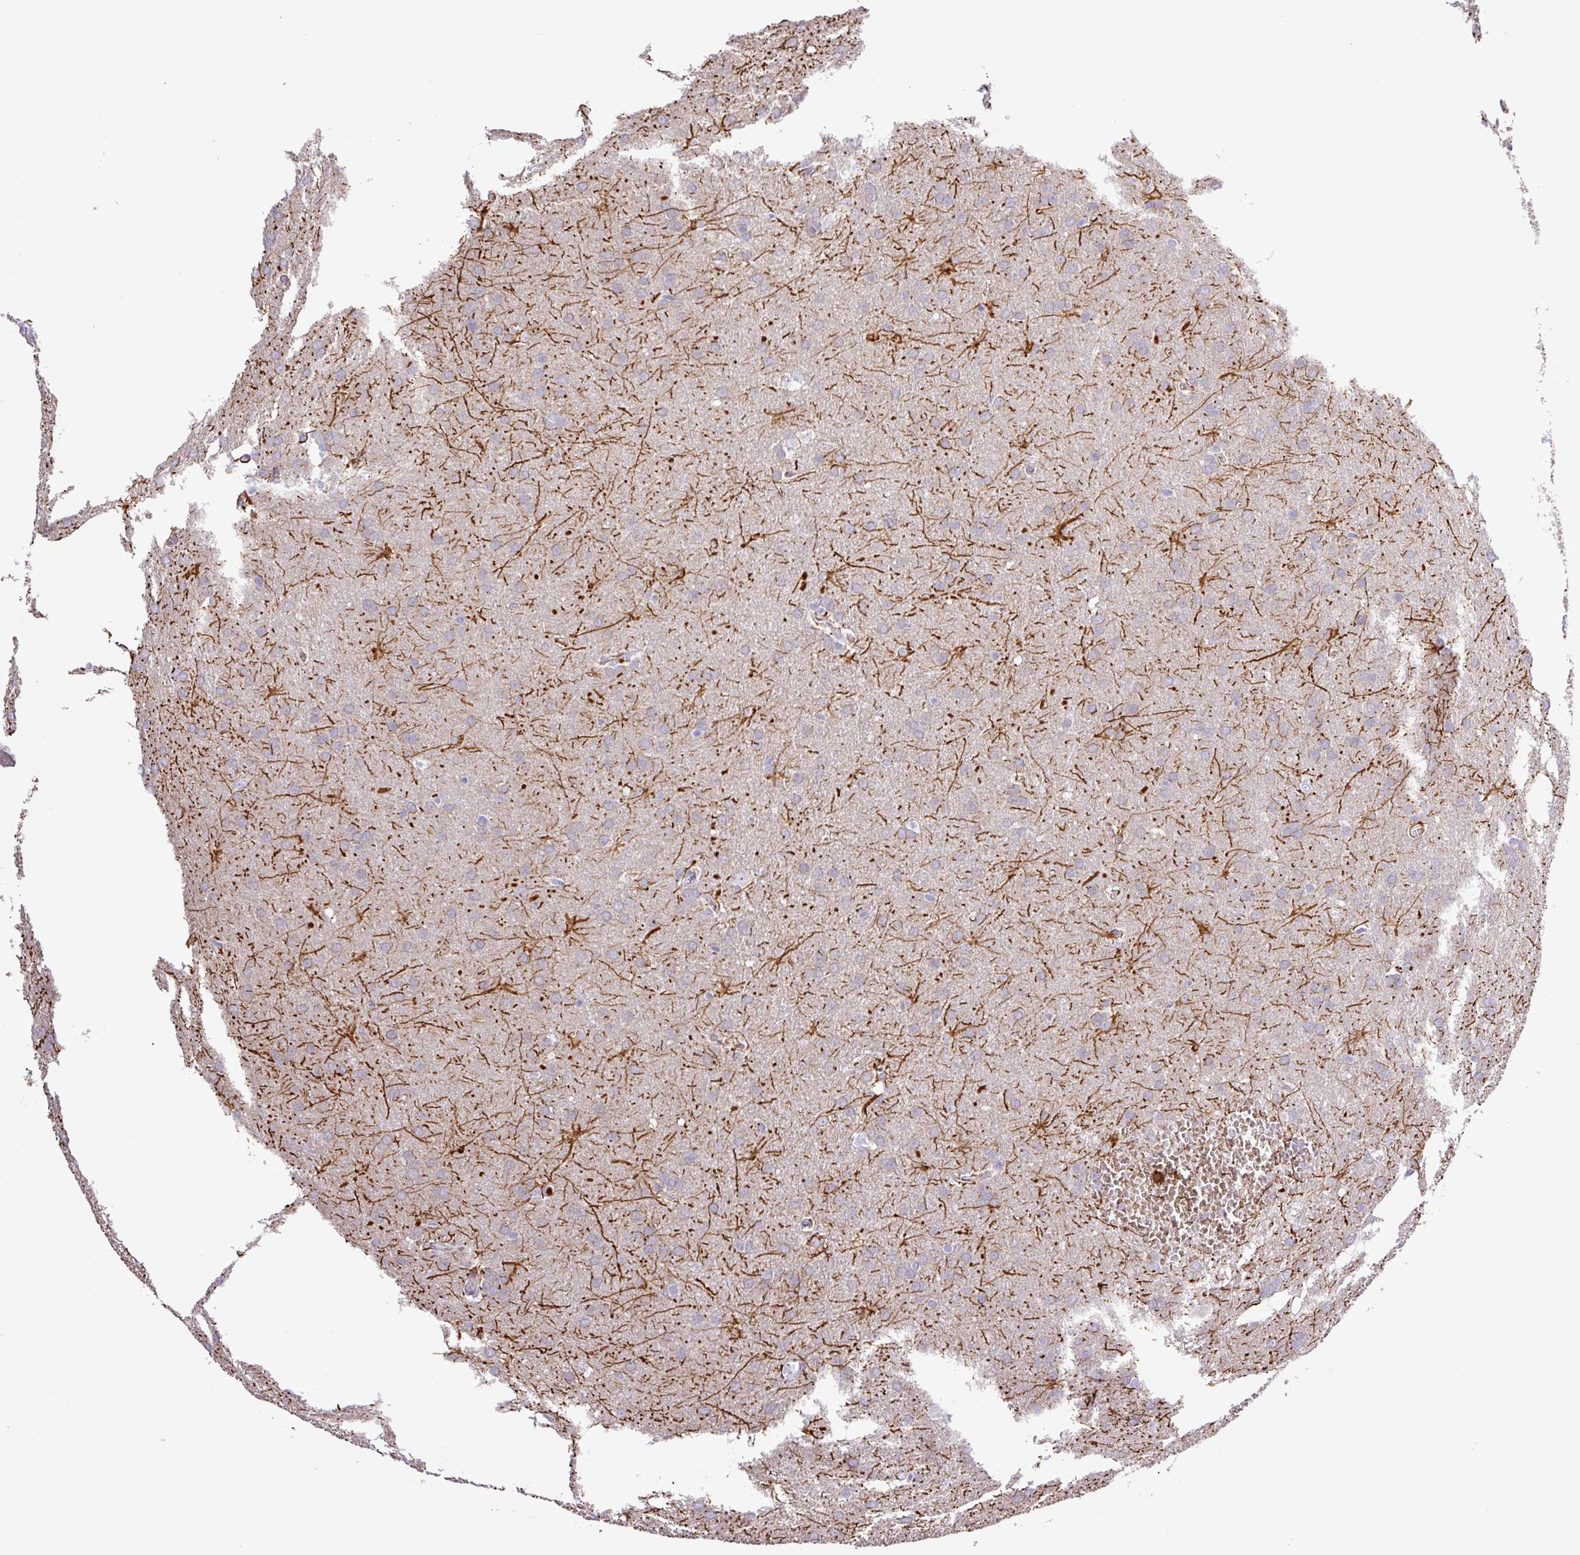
{"staining": {"intensity": "negative", "quantity": "none", "location": "none"}, "tissue": "glioma", "cell_type": "Tumor cells", "image_type": "cancer", "snomed": [{"axis": "morphology", "description": "Glioma, malignant, Low grade"}, {"axis": "topography", "description": "Brain"}], "caption": "The micrograph exhibits no staining of tumor cells in low-grade glioma (malignant). (DAB immunohistochemistry visualized using brightfield microscopy, high magnification).", "gene": "MGAT4B", "patient": {"sex": "female", "age": 32}}